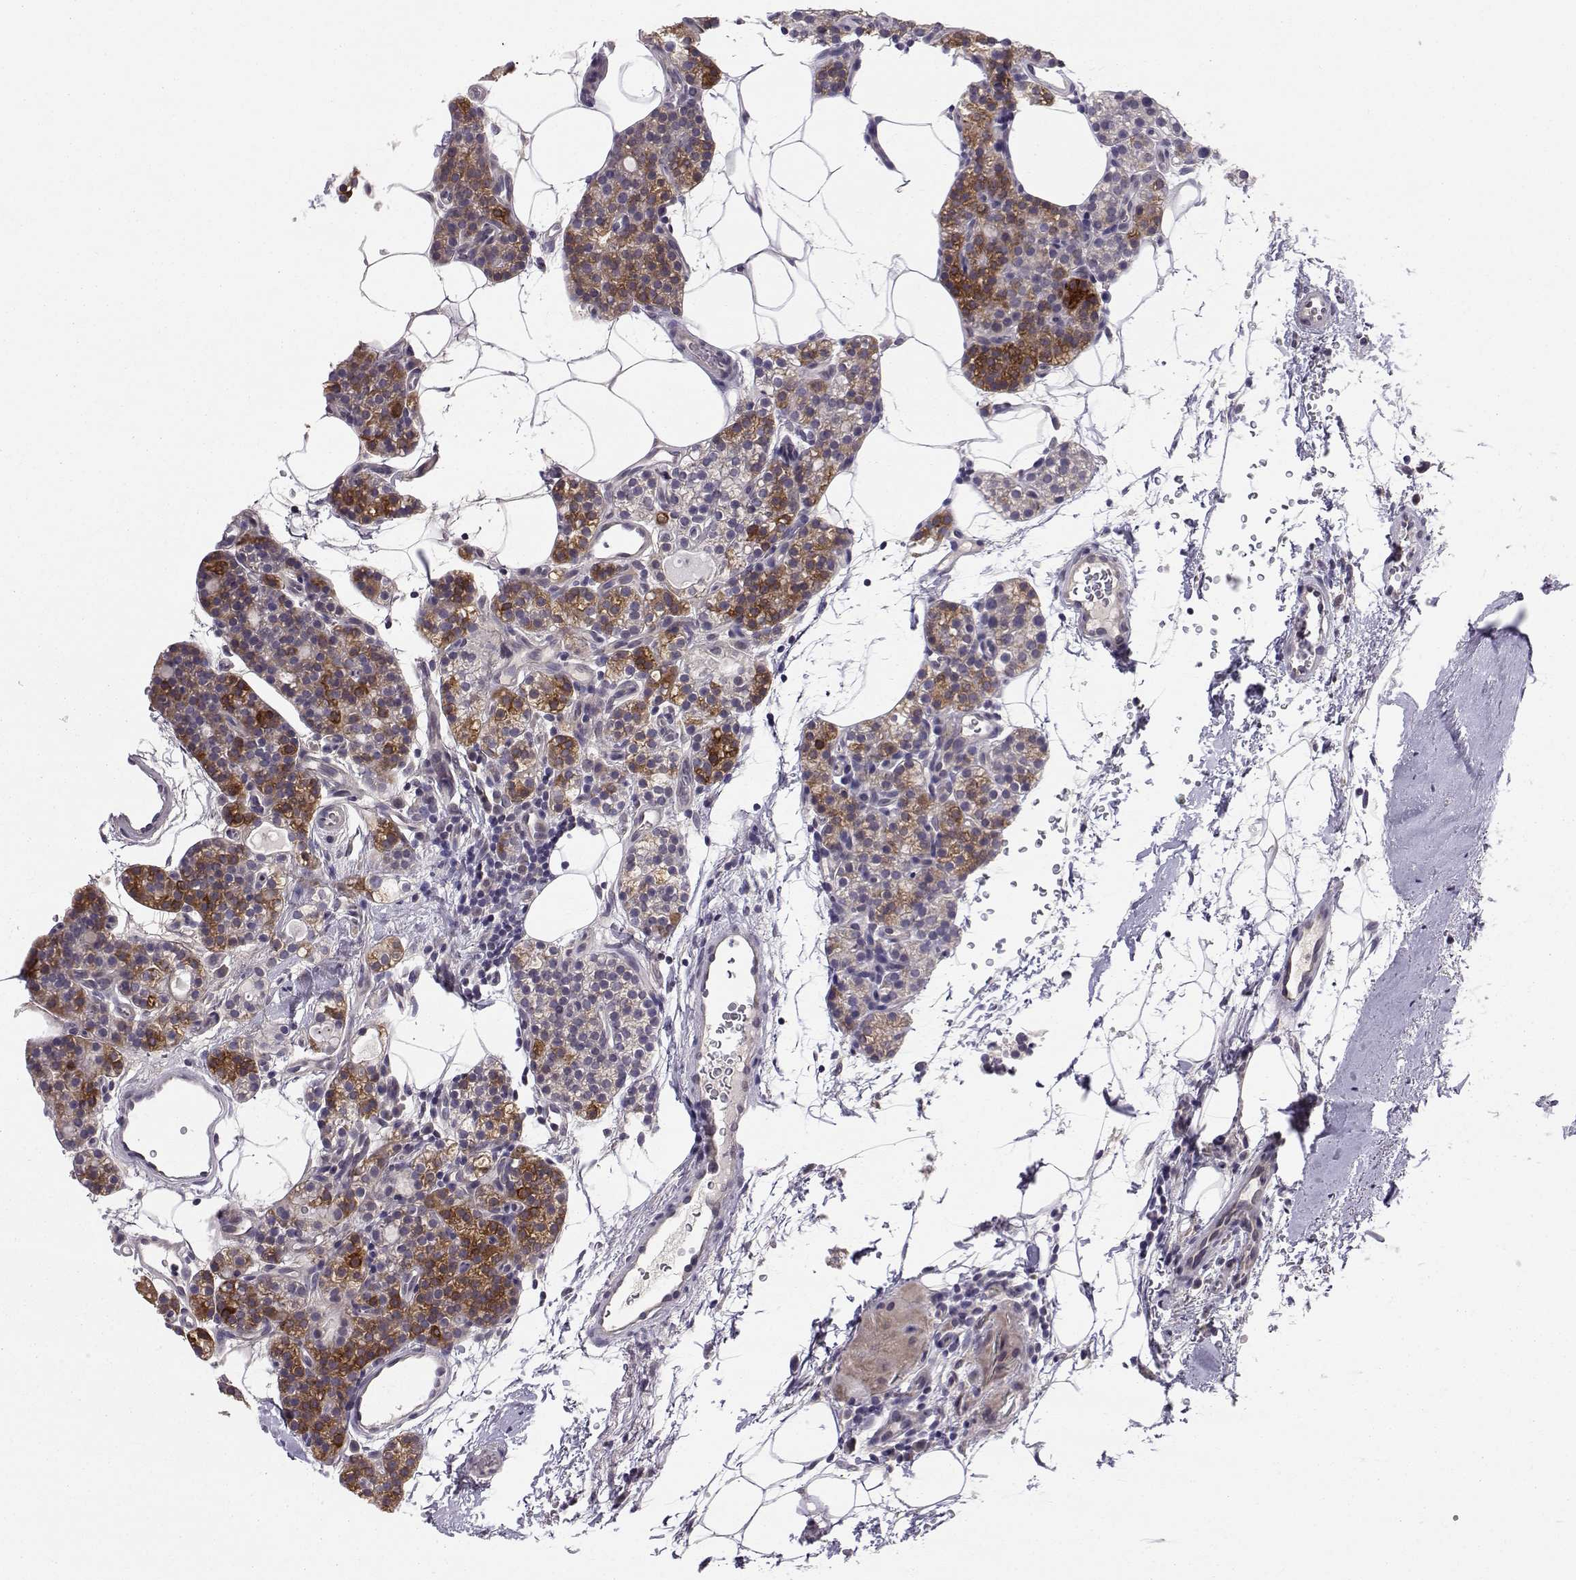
{"staining": {"intensity": "strong", "quantity": "25%-75%", "location": "cytoplasmic/membranous"}, "tissue": "parathyroid gland", "cell_type": "Glandular cells", "image_type": "normal", "snomed": [{"axis": "morphology", "description": "Normal tissue, NOS"}, {"axis": "topography", "description": "Parathyroid gland"}], "caption": "Protein positivity by immunohistochemistry (IHC) shows strong cytoplasmic/membranous positivity in approximately 25%-75% of glandular cells in benign parathyroid gland.", "gene": "PEX5L", "patient": {"sex": "female", "age": 67}}